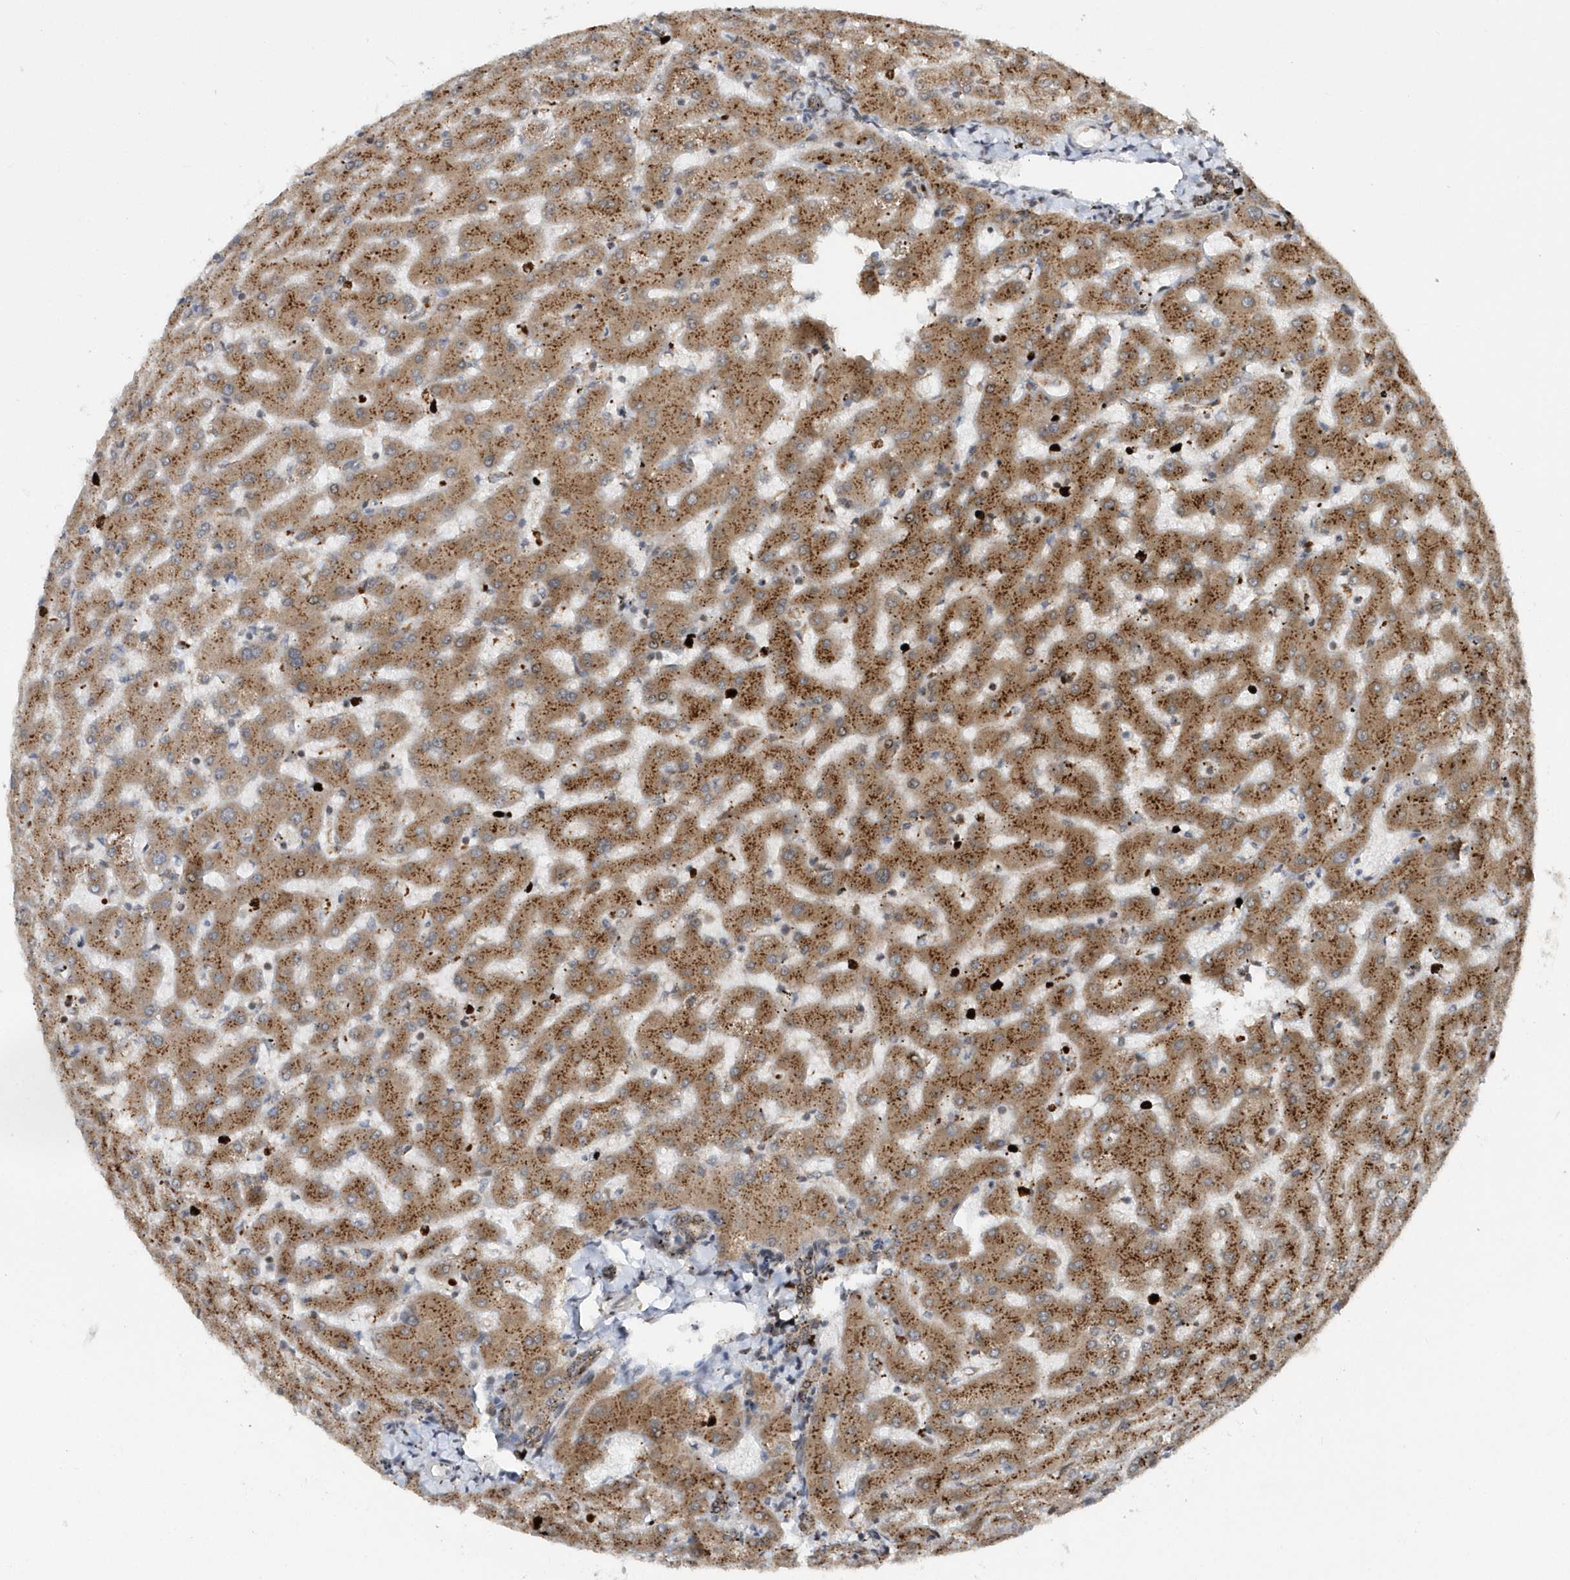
{"staining": {"intensity": "weak", "quantity": ">75%", "location": "cytoplasmic/membranous"}, "tissue": "liver", "cell_type": "Cholangiocytes", "image_type": "normal", "snomed": [{"axis": "morphology", "description": "Normal tissue, NOS"}, {"axis": "topography", "description": "Liver"}], "caption": "Liver stained with DAB IHC shows low levels of weak cytoplasmic/membranous positivity in about >75% of cholangiocytes.", "gene": "SOWAHB", "patient": {"sex": "female", "age": 63}}